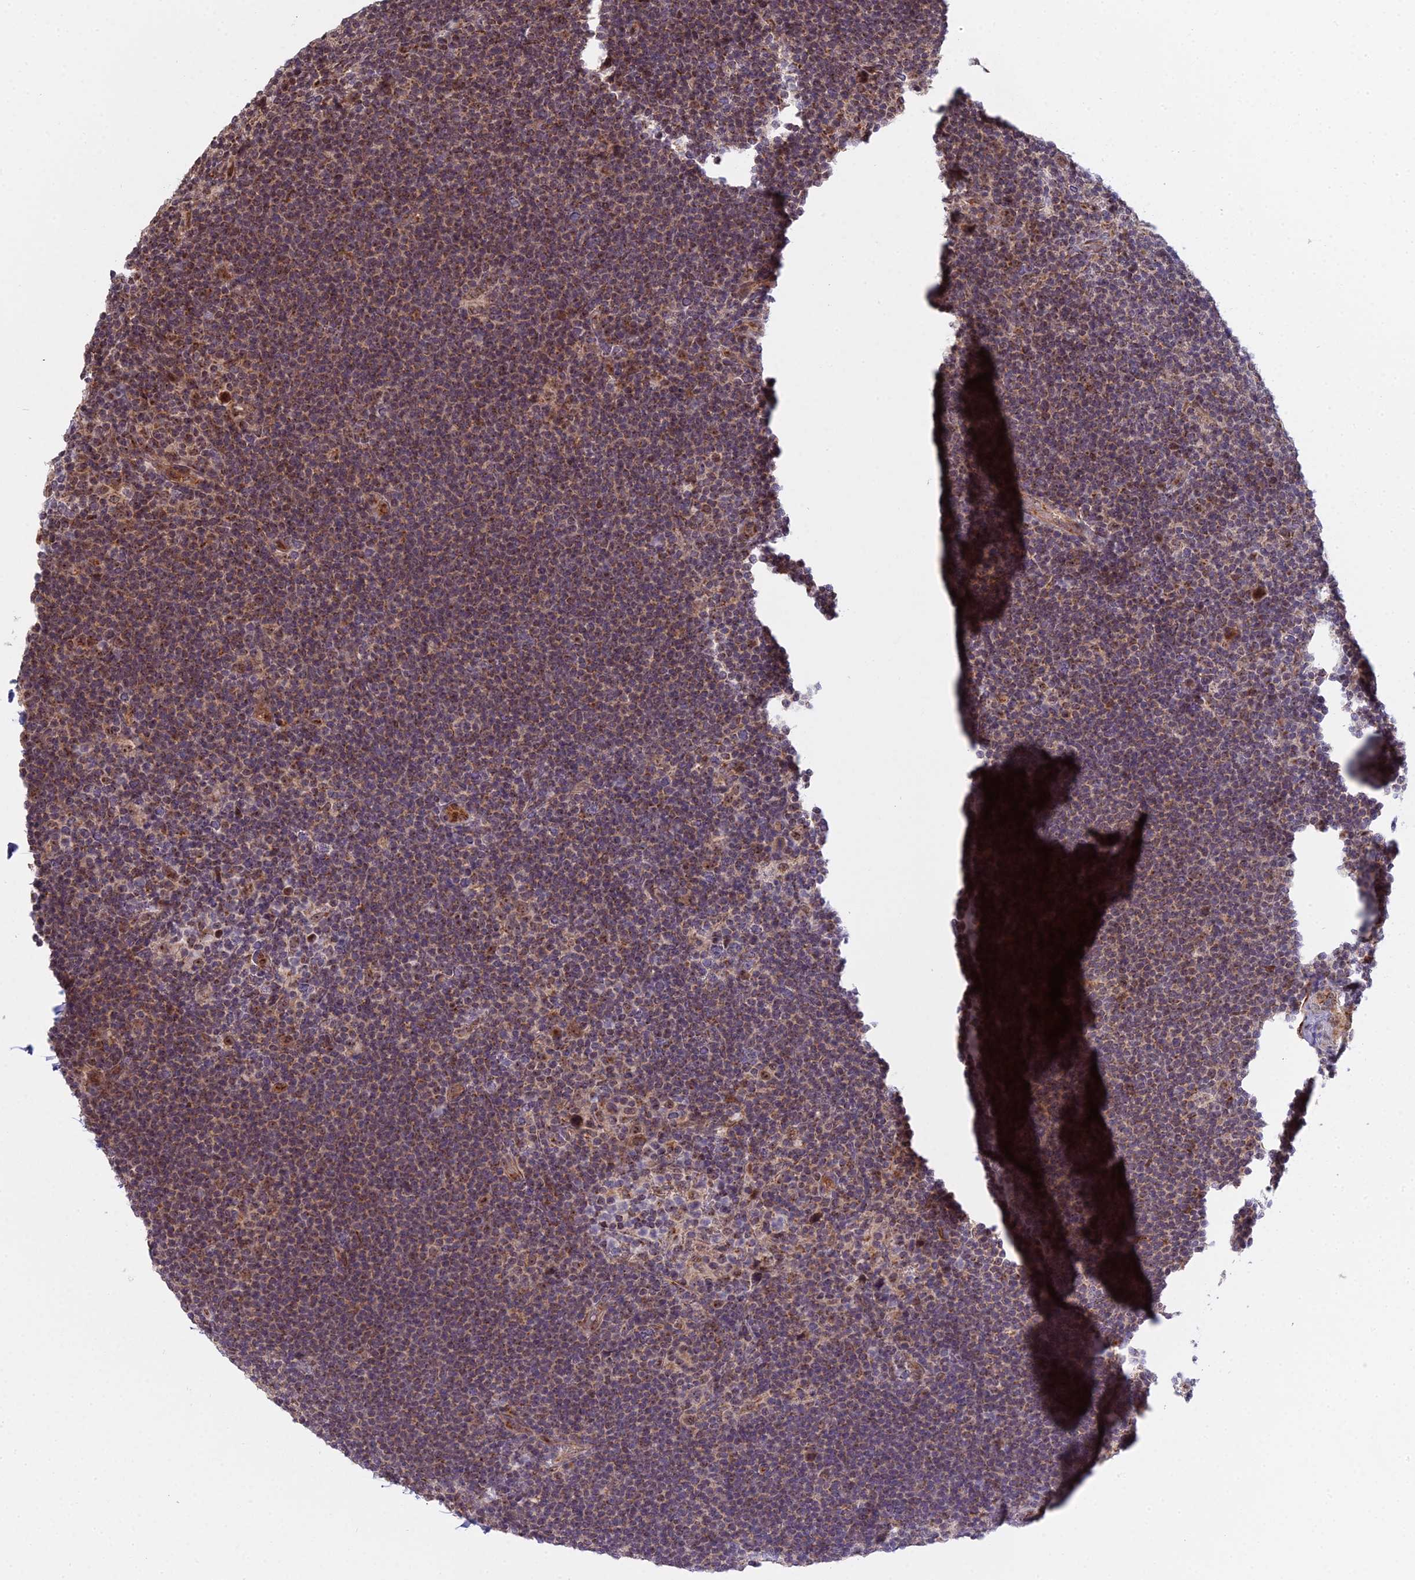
{"staining": {"intensity": "moderate", "quantity": ">75%", "location": "nuclear"}, "tissue": "lymphoma", "cell_type": "Tumor cells", "image_type": "cancer", "snomed": [{"axis": "morphology", "description": "Hodgkin's disease, NOS"}, {"axis": "topography", "description": "Lymph node"}], "caption": "A brown stain highlights moderate nuclear staining of a protein in Hodgkin's disease tumor cells.", "gene": "MEOX1", "patient": {"sex": "female", "age": 57}}